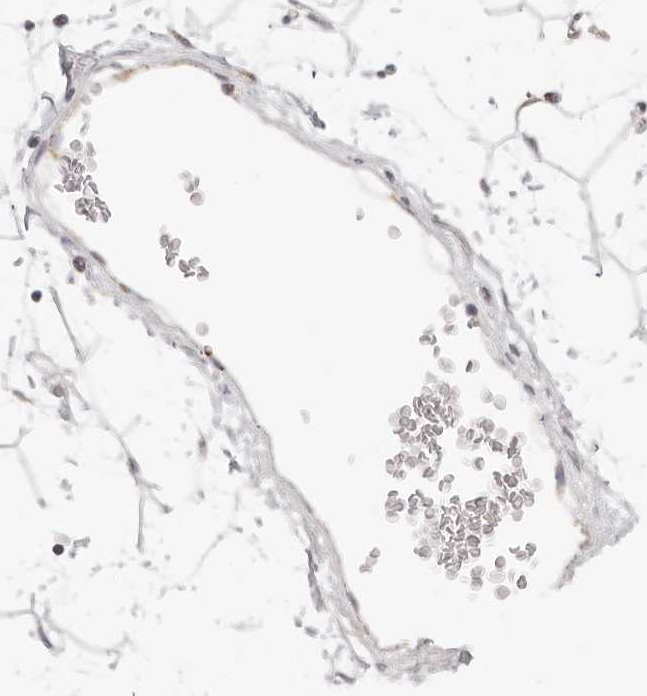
{"staining": {"intensity": "negative", "quantity": "none", "location": "none"}, "tissue": "adipose tissue", "cell_type": "Adipocytes", "image_type": "normal", "snomed": [{"axis": "morphology", "description": "Normal tissue, NOS"}, {"axis": "topography", "description": "Soft tissue"}], "caption": "Adipocytes show no significant staining in benign adipose tissue. (Stains: DAB (3,3'-diaminobenzidine) IHC with hematoxylin counter stain, Microscopy: brightfield microscopy at high magnification).", "gene": "AFDN", "patient": {"sex": "male", "age": 72}}